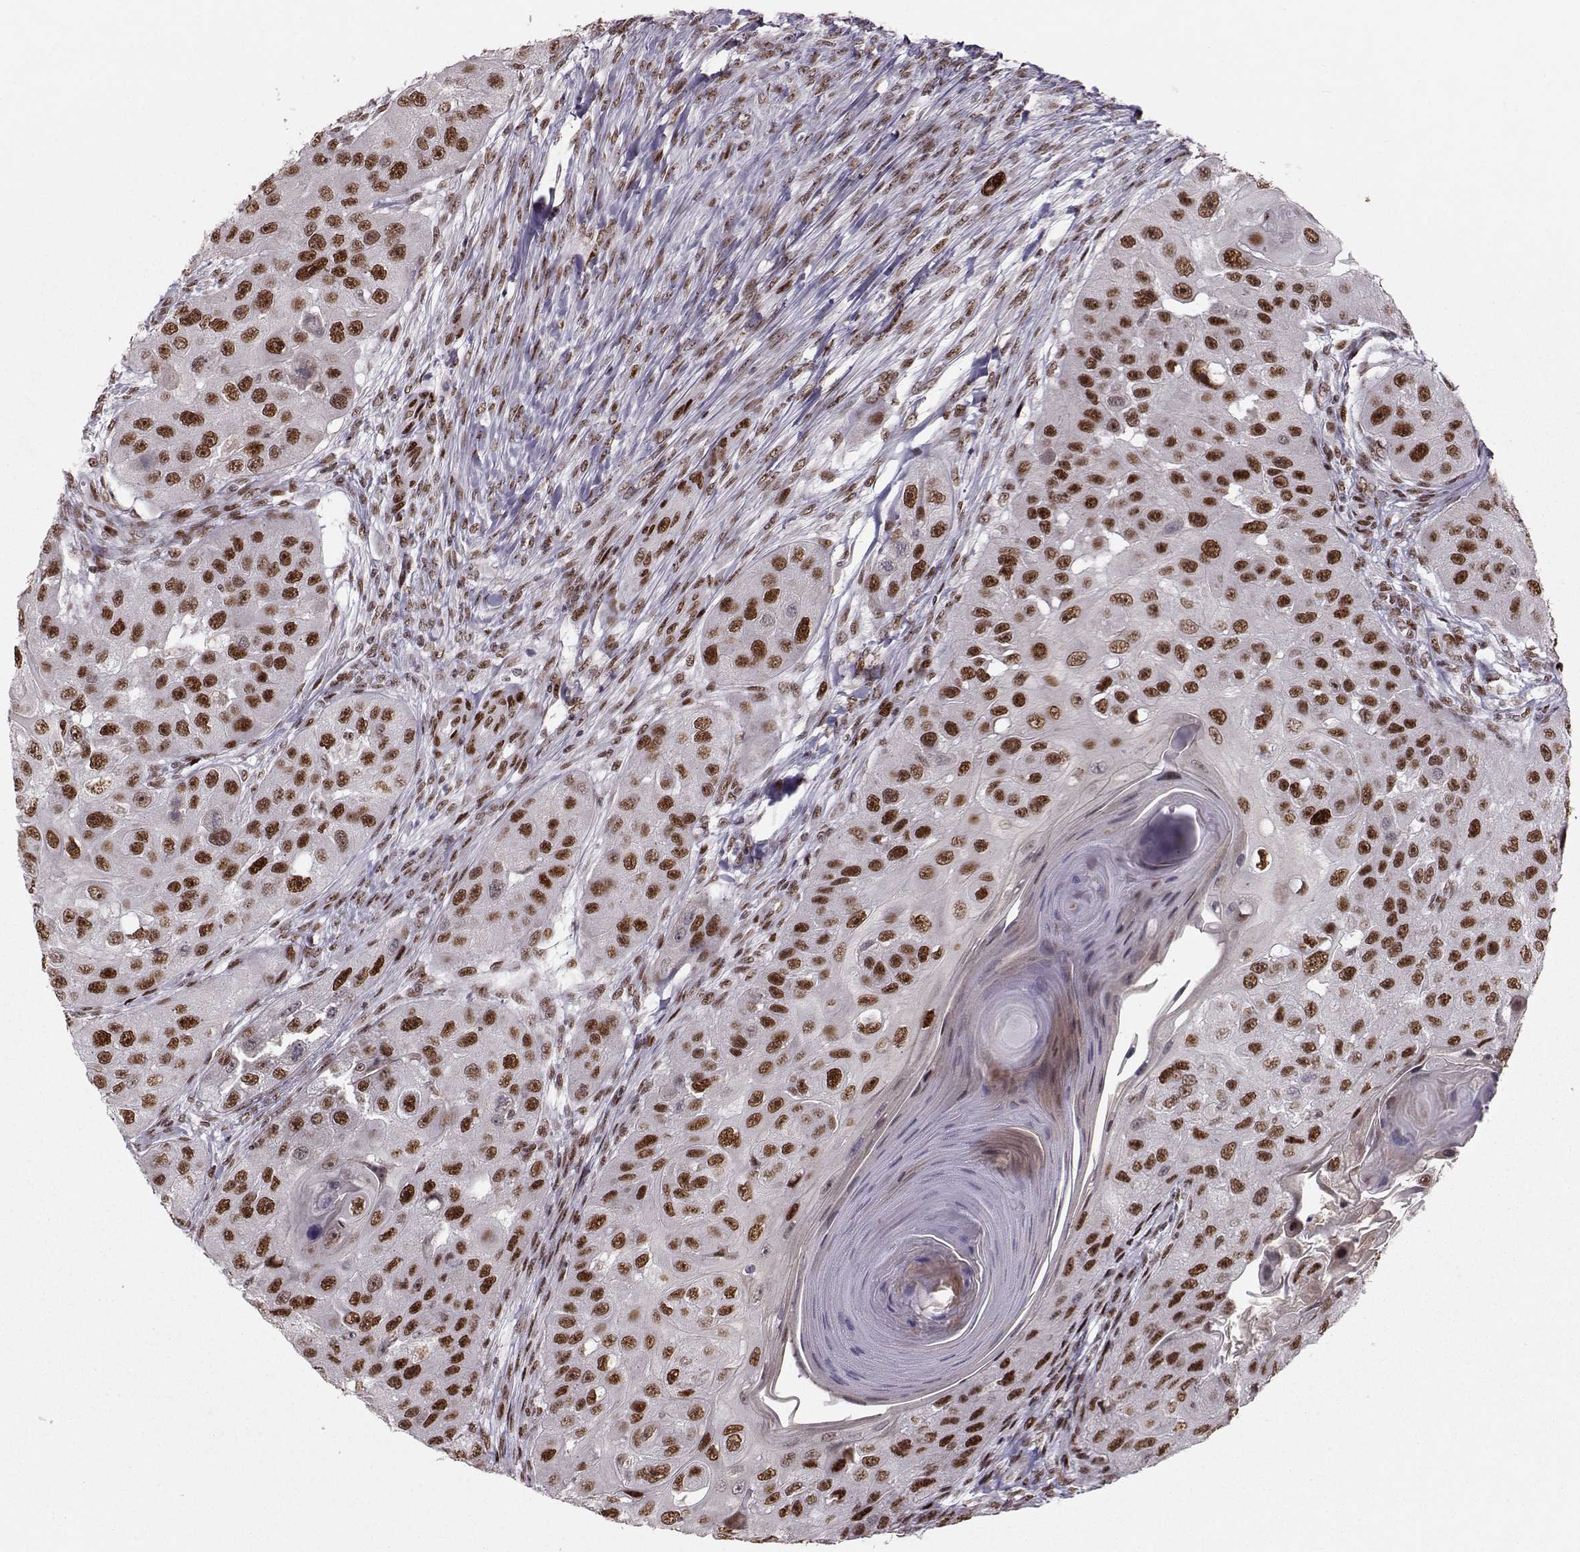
{"staining": {"intensity": "strong", "quantity": ">75%", "location": "nuclear"}, "tissue": "head and neck cancer", "cell_type": "Tumor cells", "image_type": "cancer", "snomed": [{"axis": "morphology", "description": "Squamous cell carcinoma, NOS"}, {"axis": "topography", "description": "Head-Neck"}], "caption": "Immunohistochemical staining of head and neck cancer (squamous cell carcinoma) exhibits high levels of strong nuclear protein staining in approximately >75% of tumor cells.", "gene": "SNAPC2", "patient": {"sex": "male", "age": 51}}